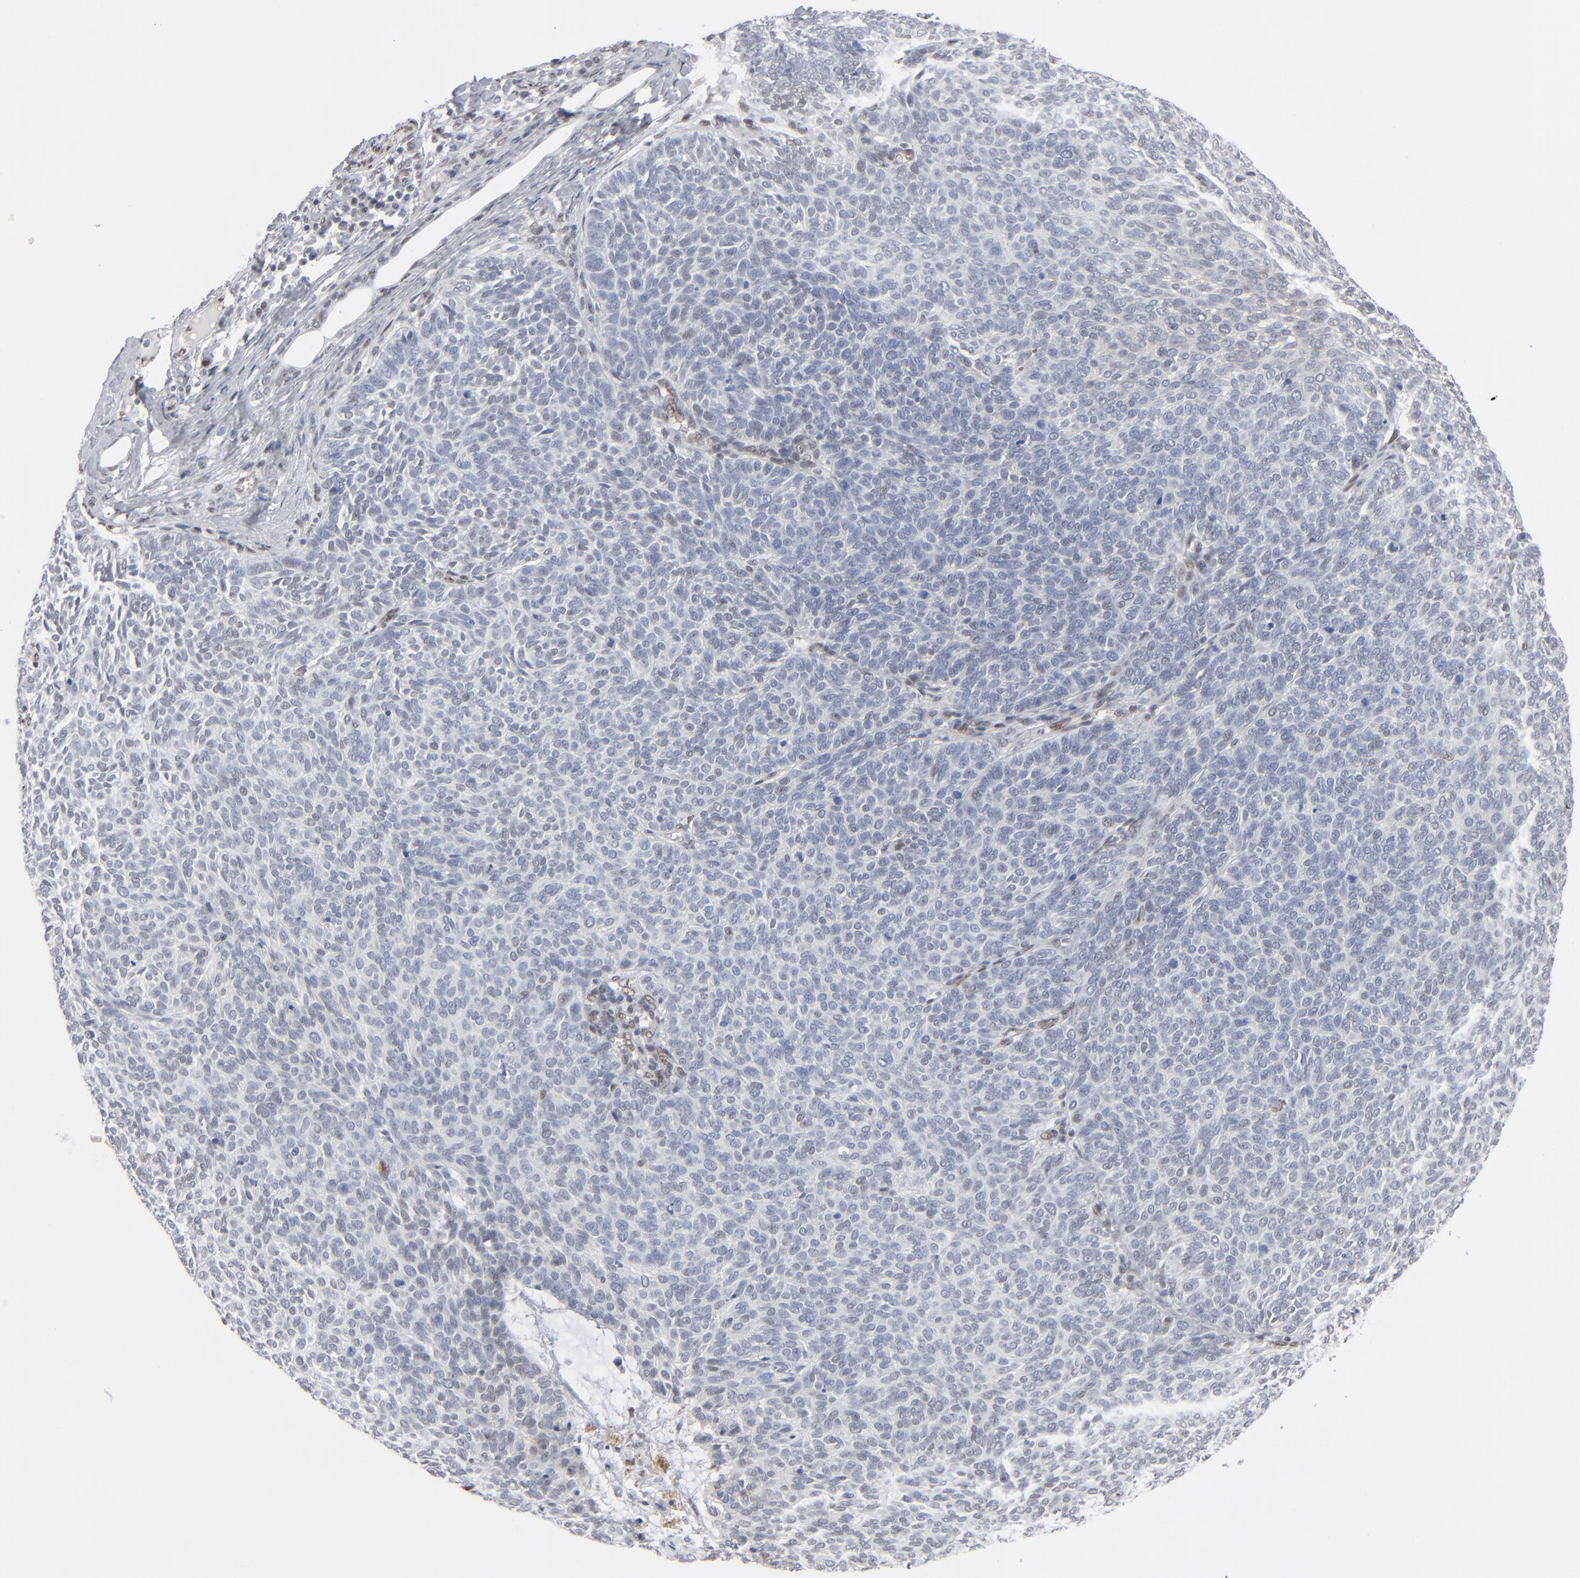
{"staining": {"intensity": "negative", "quantity": "none", "location": "none"}, "tissue": "skin cancer", "cell_type": "Tumor cells", "image_type": "cancer", "snomed": [{"axis": "morphology", "description": "Basal cell carcinoma"}, {"axis": "topography", "description": "Skin"}], "caption": "The immunohistochemistry (IHC) photomicrograph has no significant staining in tumor cells of skin basal cell carcinoma tissue.", "gene": "IRF9", "patient": {"sex": "male", "age": 63}}